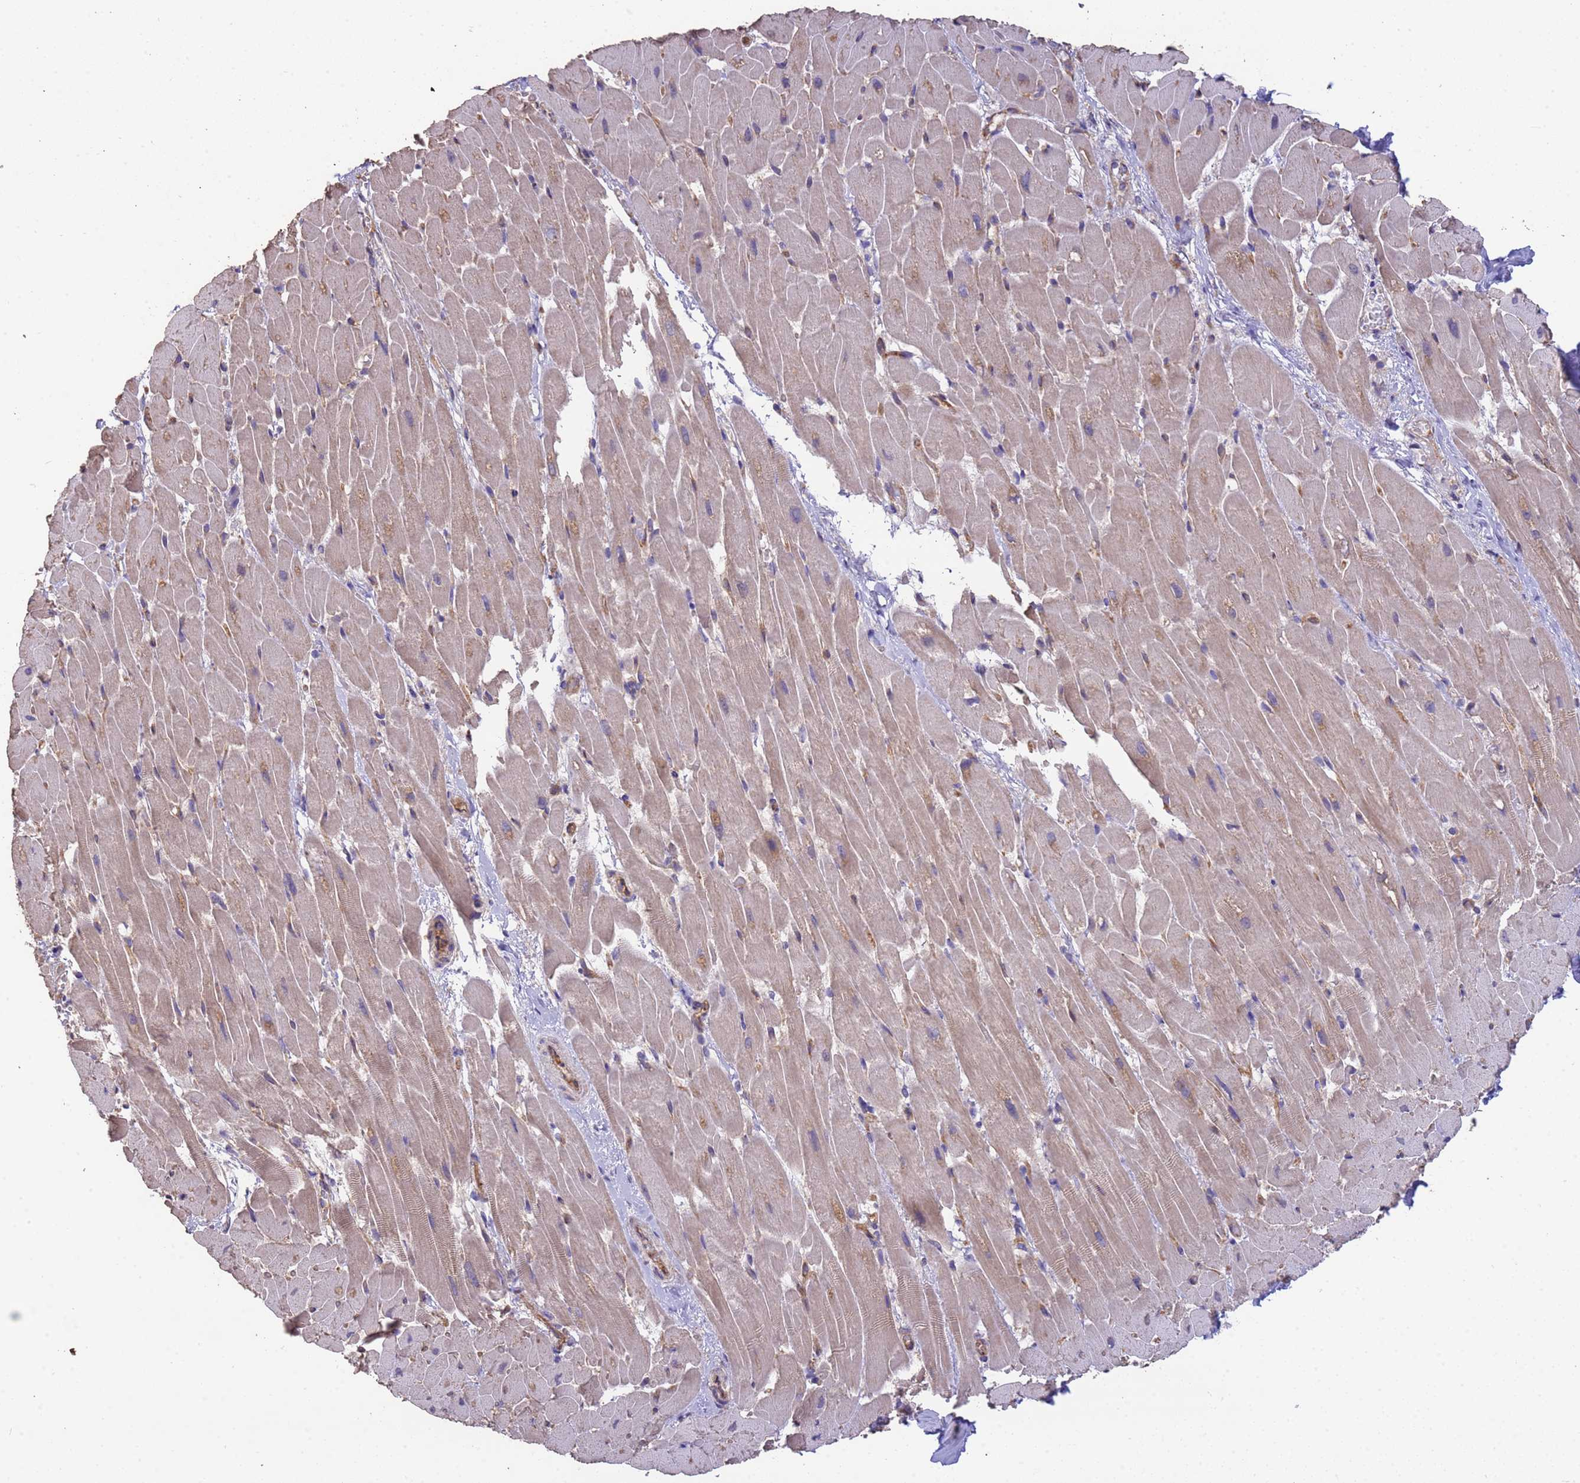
{"staining": {"intensity": "weak", "quantity": ">75%", "location": "cytoplasmic/membranous"}, "tissue": "heart muscle", "cell_type": "Cardiomyocytes", "image_type": "normal", "snomed": [{"axis": "morphology", "description": "Normal tissue, NOS"}, {"axis": "topography", "description": "Heart"}], "caption": "This image displays immunohistochemistry staining of unremarkable human heart muscle, with low weak cytoplasmic/membranous staining in approximately >75% of cardiomyocytes.", "gene": "NPHP1", "patient": {"sex": "male", "age": 37}}